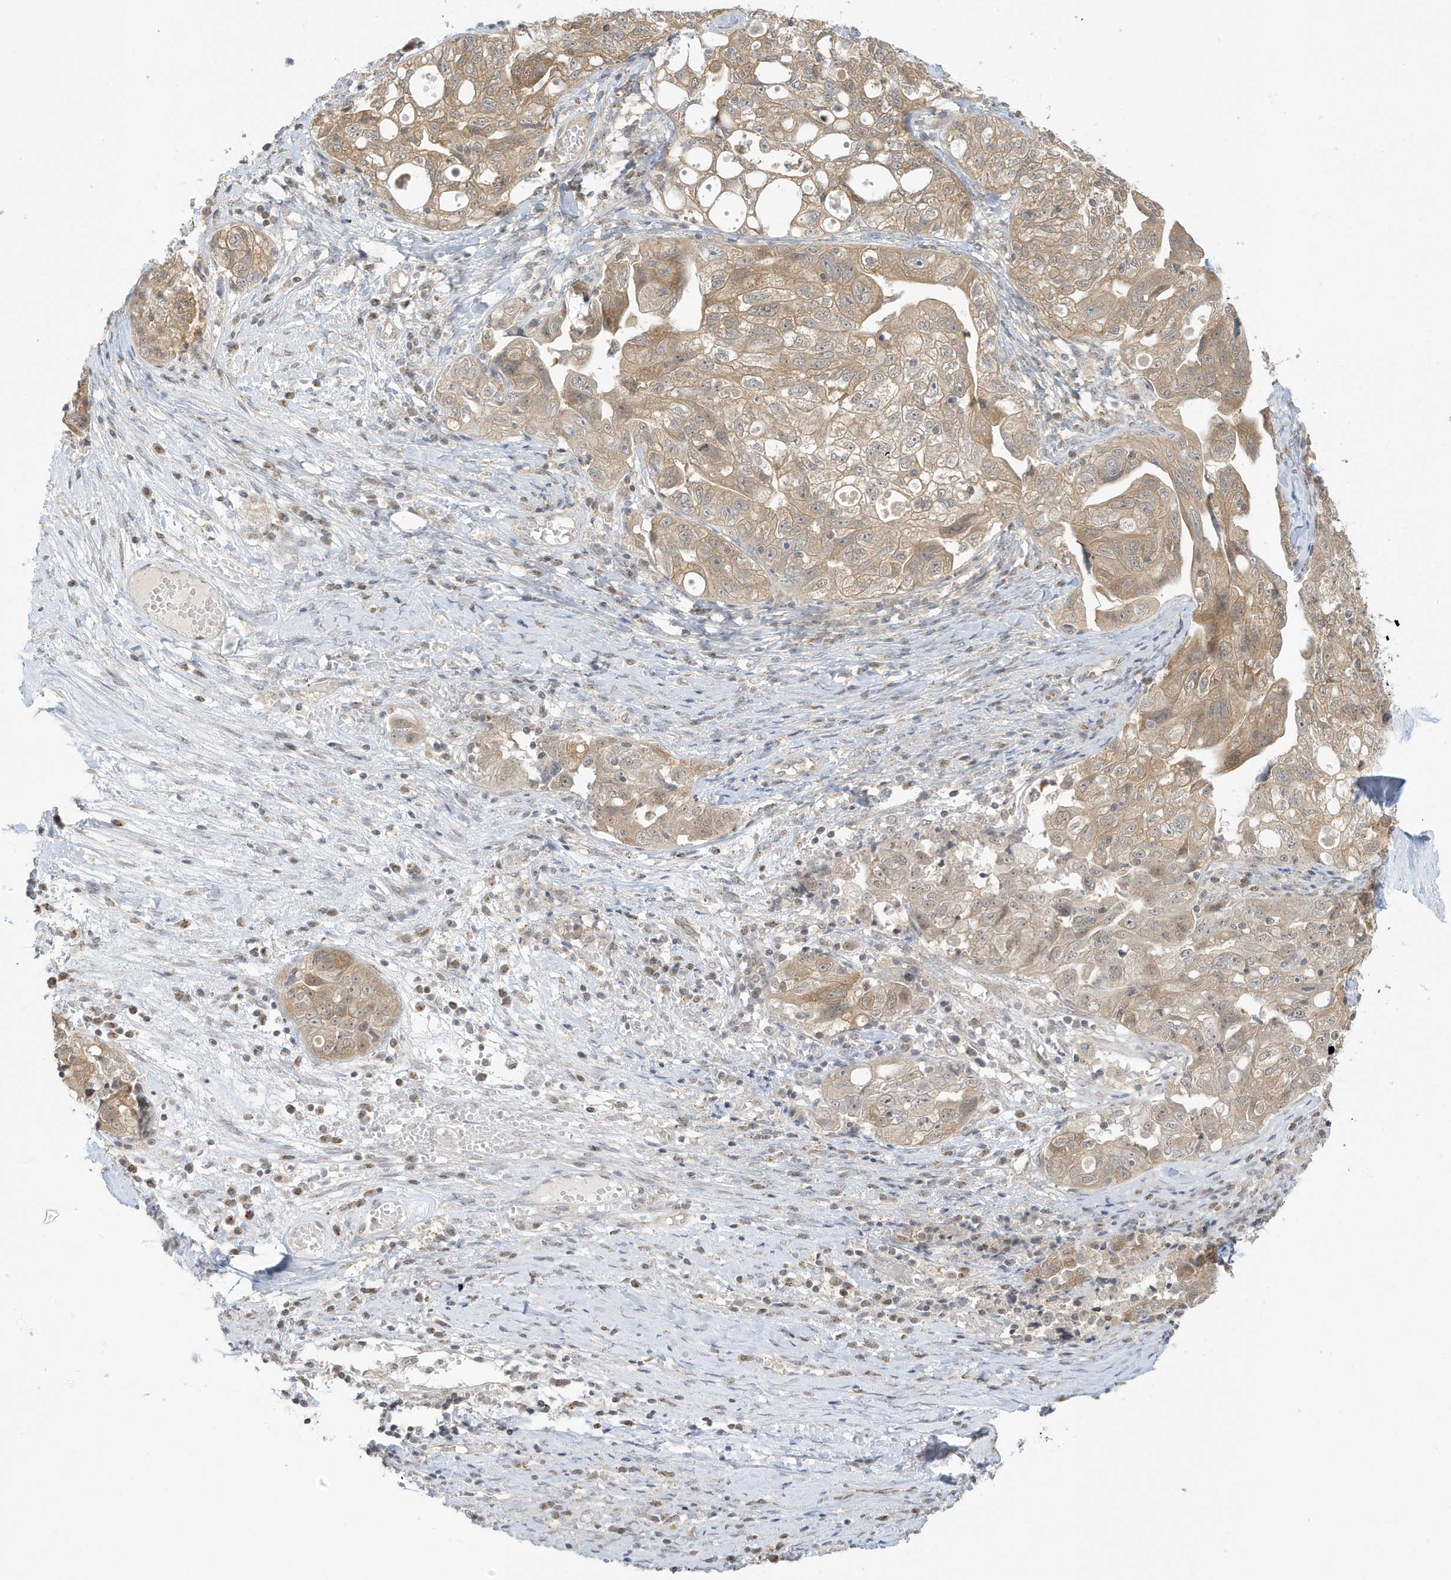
{"staining": {"intensity": "moderate", "quantity": ">75%", "location": "cytoplasmic/membranous"}, "tissue": "ovarian cancer", "cell_type": "Tumor cells", "image_type": "cancer", "snomed": [{"axis": "morphology", "description": "Carcinoma, NOS"}, {"axis": "morphology", "description": "Cystadenocarcinoma, serous, NOS"}, {"axis": "topography", "description": "Ovary"}], "caption": "Ovarian cancer stained for a protein (brown) demonstrates moderate cytoplasmic/membranous positive expression in about >75% of tumor cells.", "gene": "TAB3", "patient": {"sex": "female", "age": 69}}